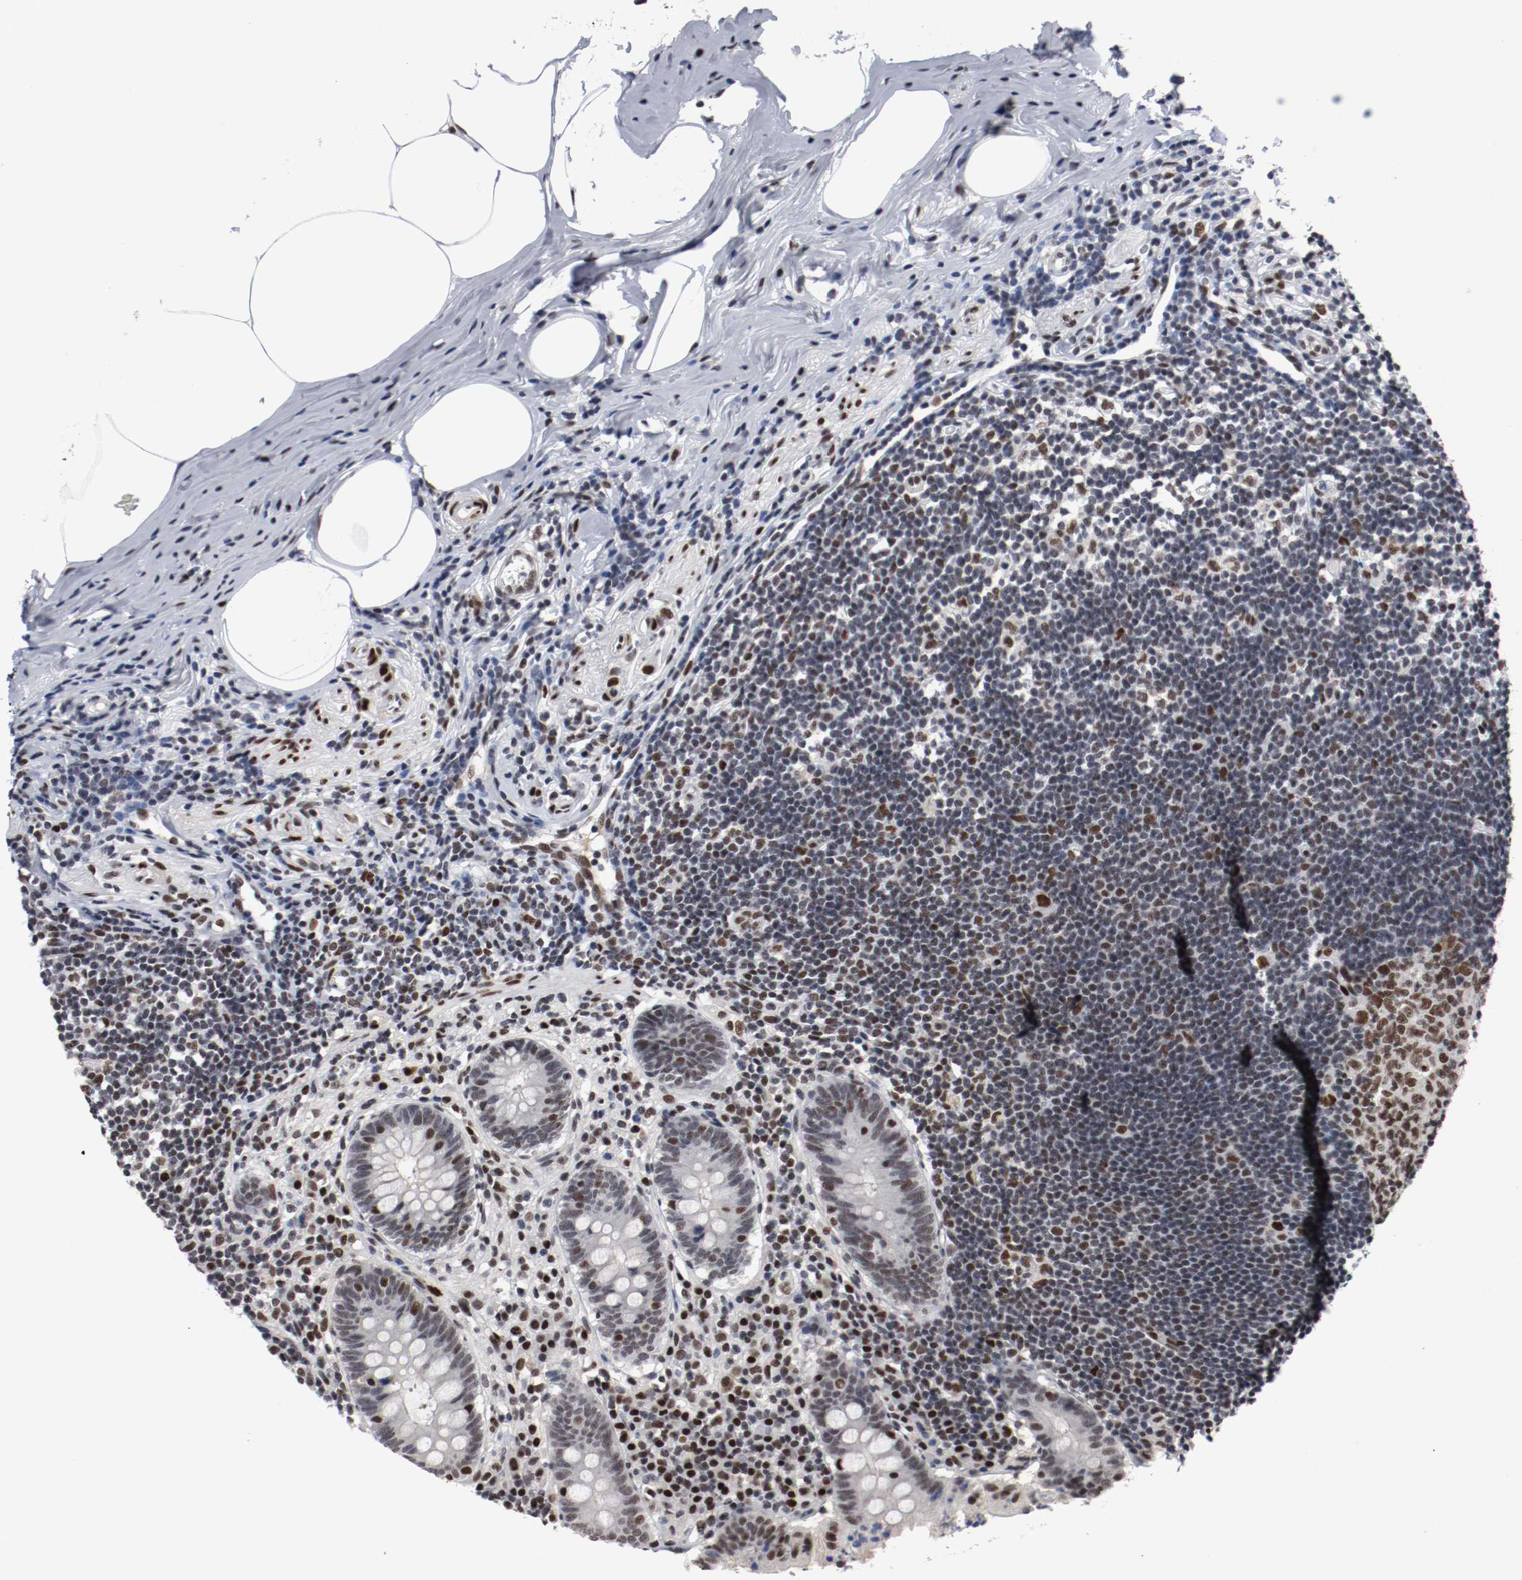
{"staining": {"intensity": "strong", "quantity": "<25%", "location": "nuclear"}, "tissue": "appendix", "cell_type": "Glandular cells", "image_type": "normal", "snomed": [{"axis": "morphology", "description": "Normal tissue, NOS"}, {"axis": "topography", "description": "Appendix"}], "caption": "Protein expression analysis of unremarkable appendix exhibits strong nuclear staining in approximately <25% of glandular cells.", "gene": "MEF2D", "patient": {"sex": "female", "age": 50}}